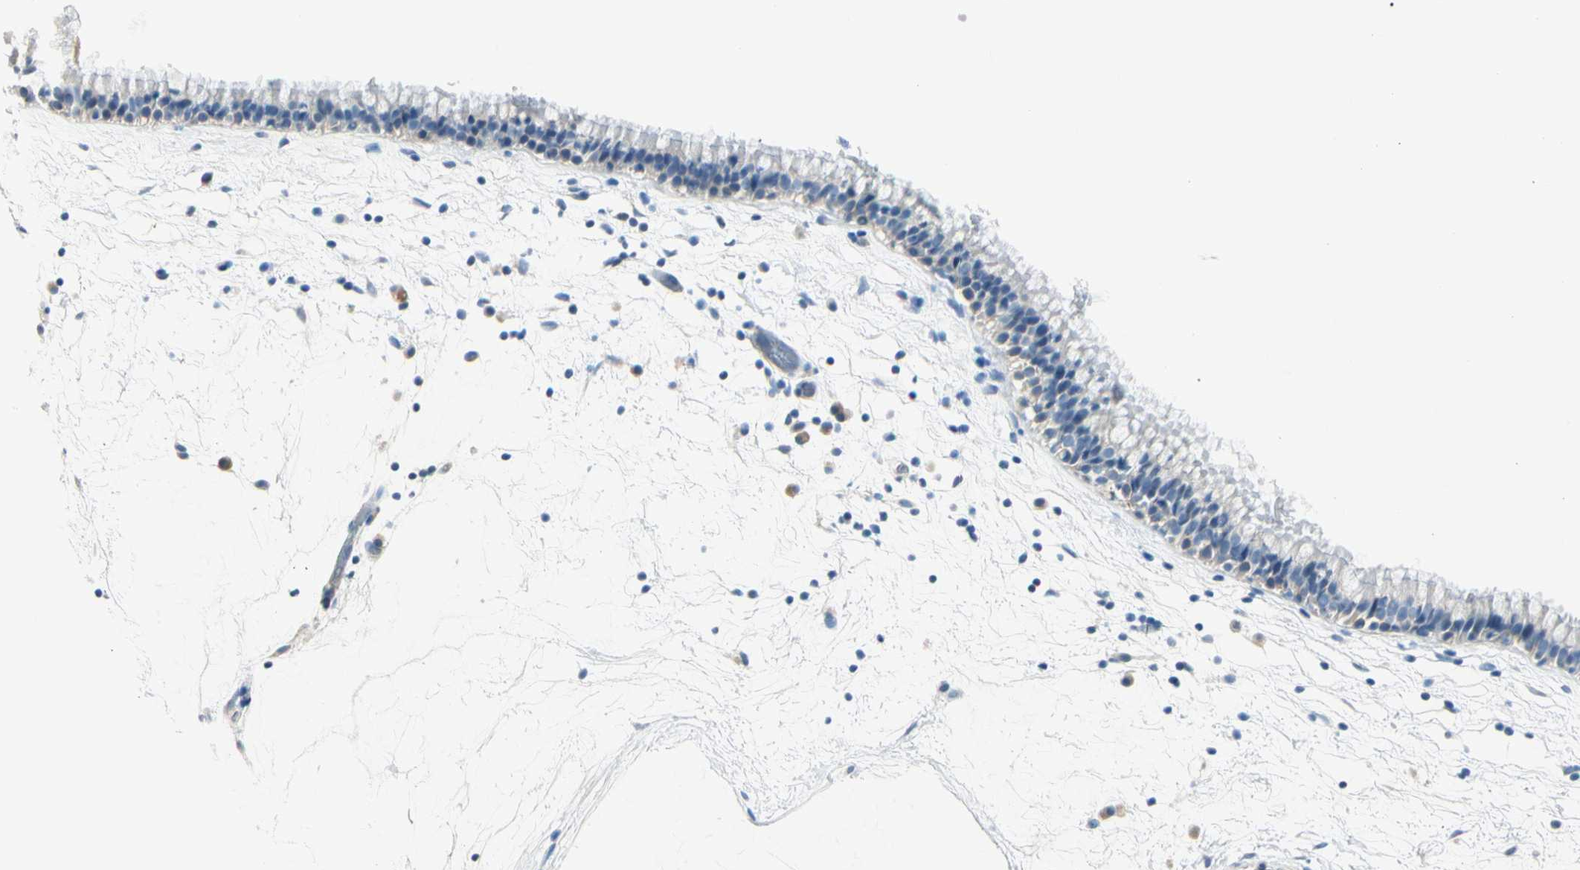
{"staining": {"intensity": "negative", "quantity": "none", "location": "none"}, "tissue": "nasopharynx", "cell_type": "Respiratory epithelial cells", "image_type": "normal", "snomed": [{"axis": "morphology", "description": "Normal tissue, NOS"}, {"axis": "morphology", "description": "Inflammation, NOS"}, {"axis": "topography", "description": "Nasopharynx"}], "caption": "Protein analysis of normal nasopharynx displays no significant expression in respiratory epithelial cells.", "gene": "SLC6A15", "patient": {"sex": "male", "age": 48}}